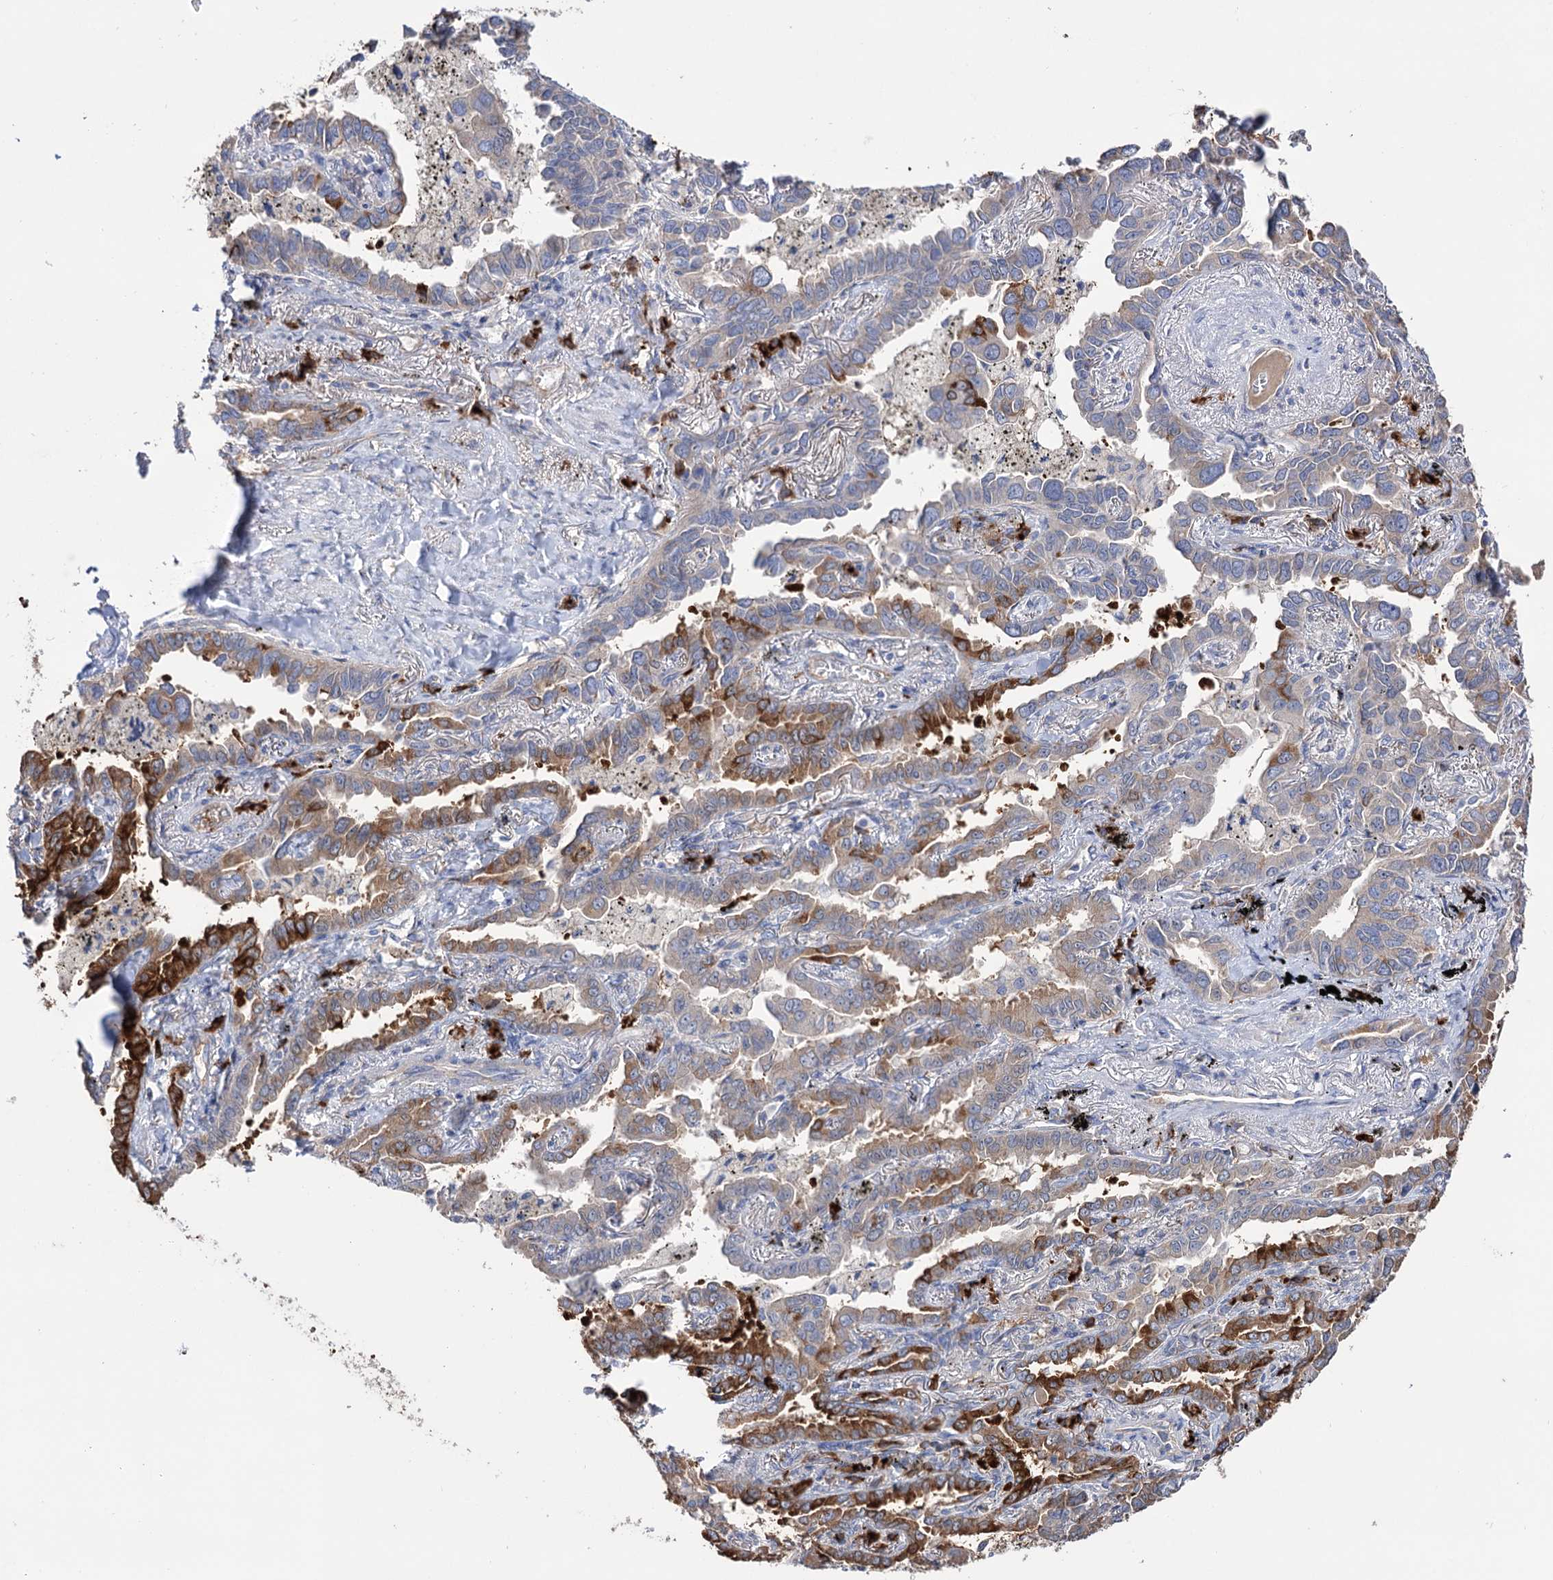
{"staining": {"intensity": "moderate", "quantity": "25%-75%", "location": "cytoplasmic/membranous"}, "tissue": "lung cancer", "cell_type": "Tumor cells", "image_type": "cancer", "snomed": [{"axis": "morphology", "description": "Adenocarcinoma, NOS"}, {"axis": "topography", "description": "Lung"}], "caption": "A histopathology image showing moderate cytoplasmic/membranous staining in approximately 25%-75% of tumor cells in lung cancer, as visualized by brown immunohistochemical staining.", "gene": "BBS4", "patient": {"sex": "male", "age": 67}}